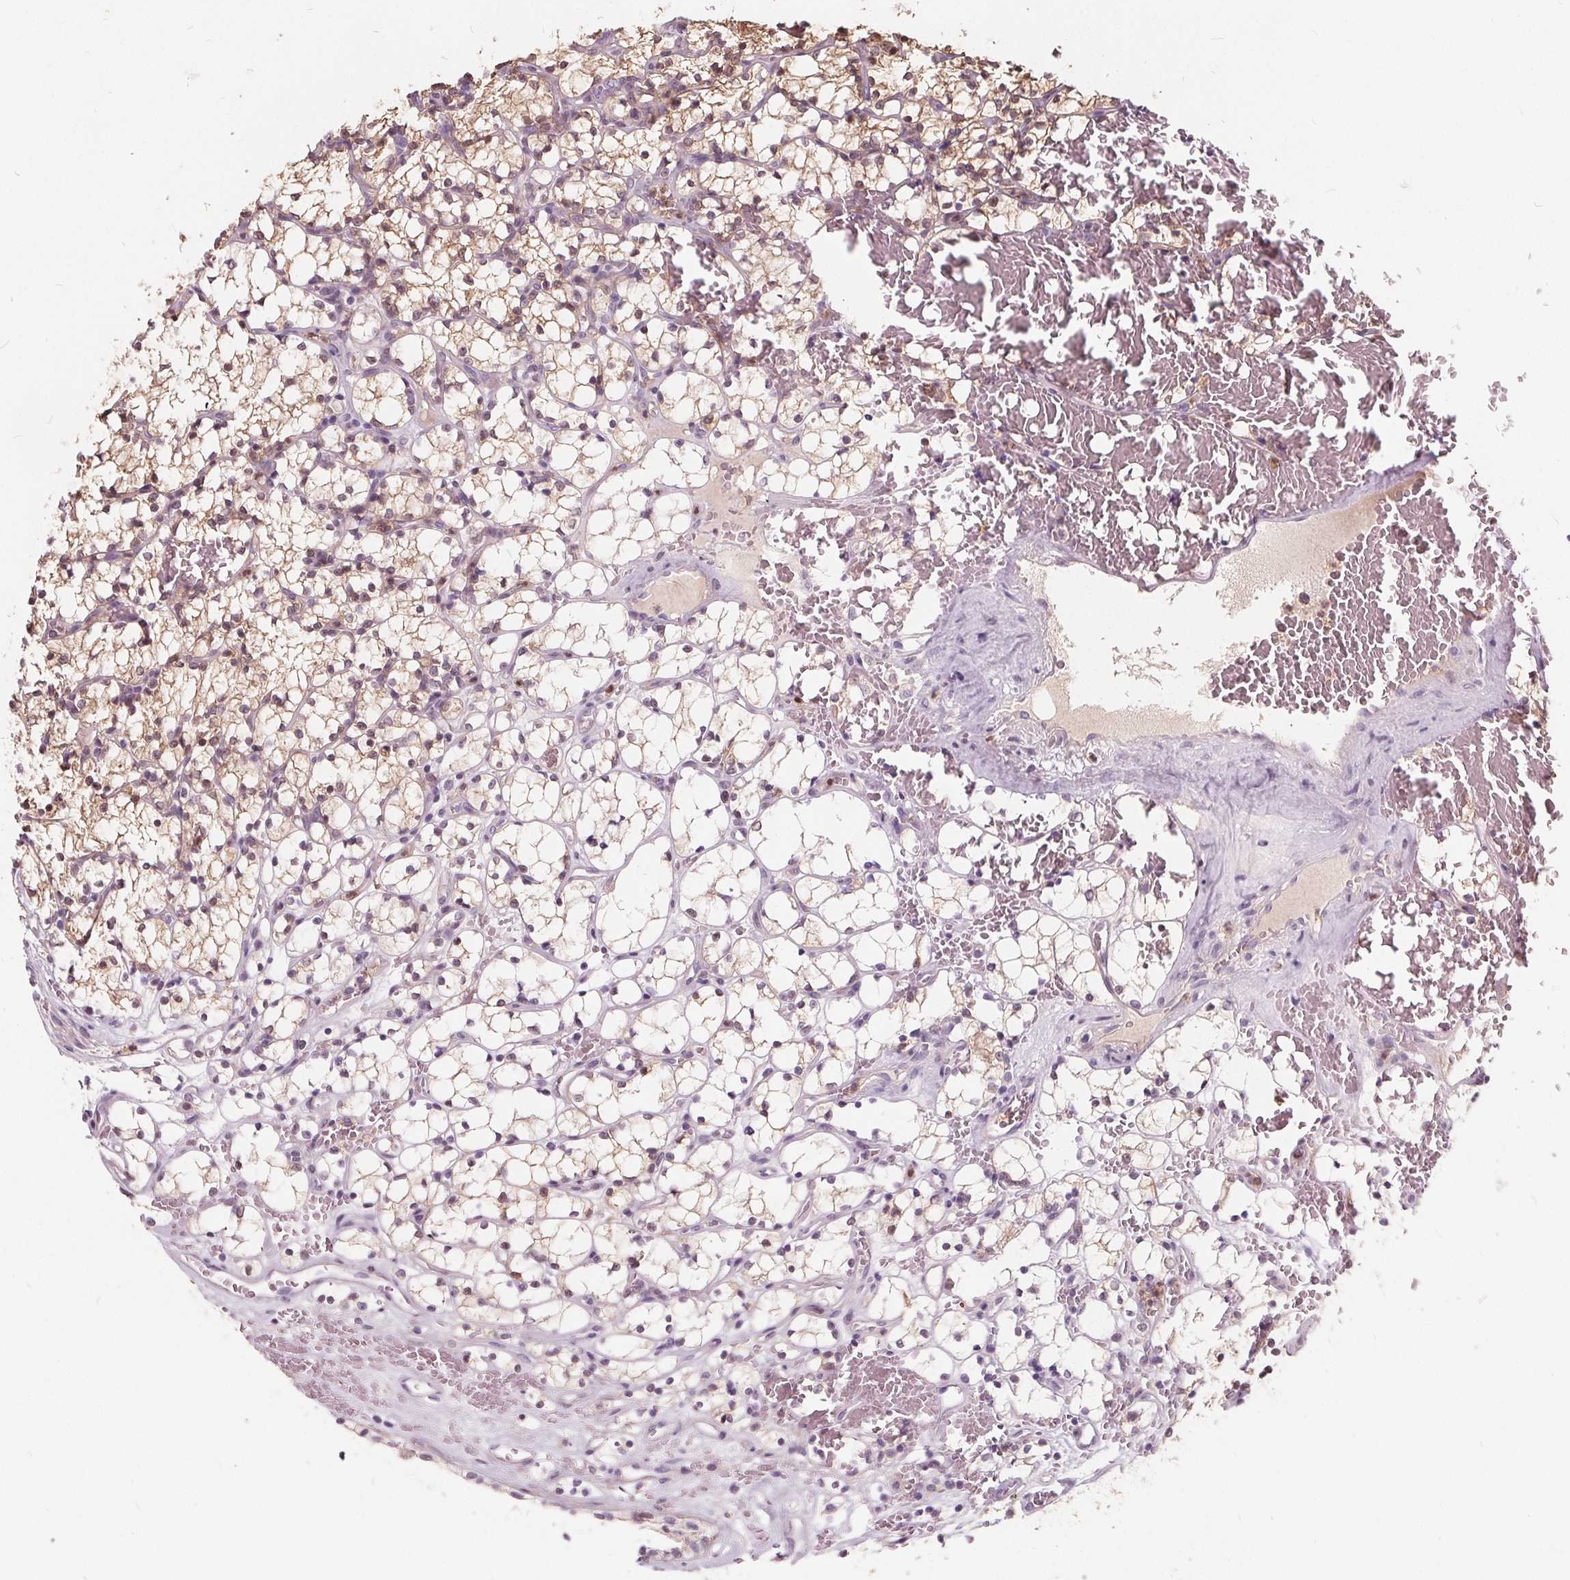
{"staining": {"intensity": "moderate", "quantity": "25%-75%", "location": "cytoplasmic/membranous"}, "tissue": "renal cancer", "cell_type": "Tumor cells", "image_type": "cancer", "snomed": [{"axis": "morphology", "description": "Adenocarcinoma, NOS"}, {"axis": "topography", "description": "Kidney"}], "caption": "This is an image of immunohistochemistry (IHC) staining of adenocarcinoma (renal), which shows moderate staining in the cytoplasmic/membranous of tumor cells.", "gene": "HAAO", "patient": {"sex": "female", "age": 69}}